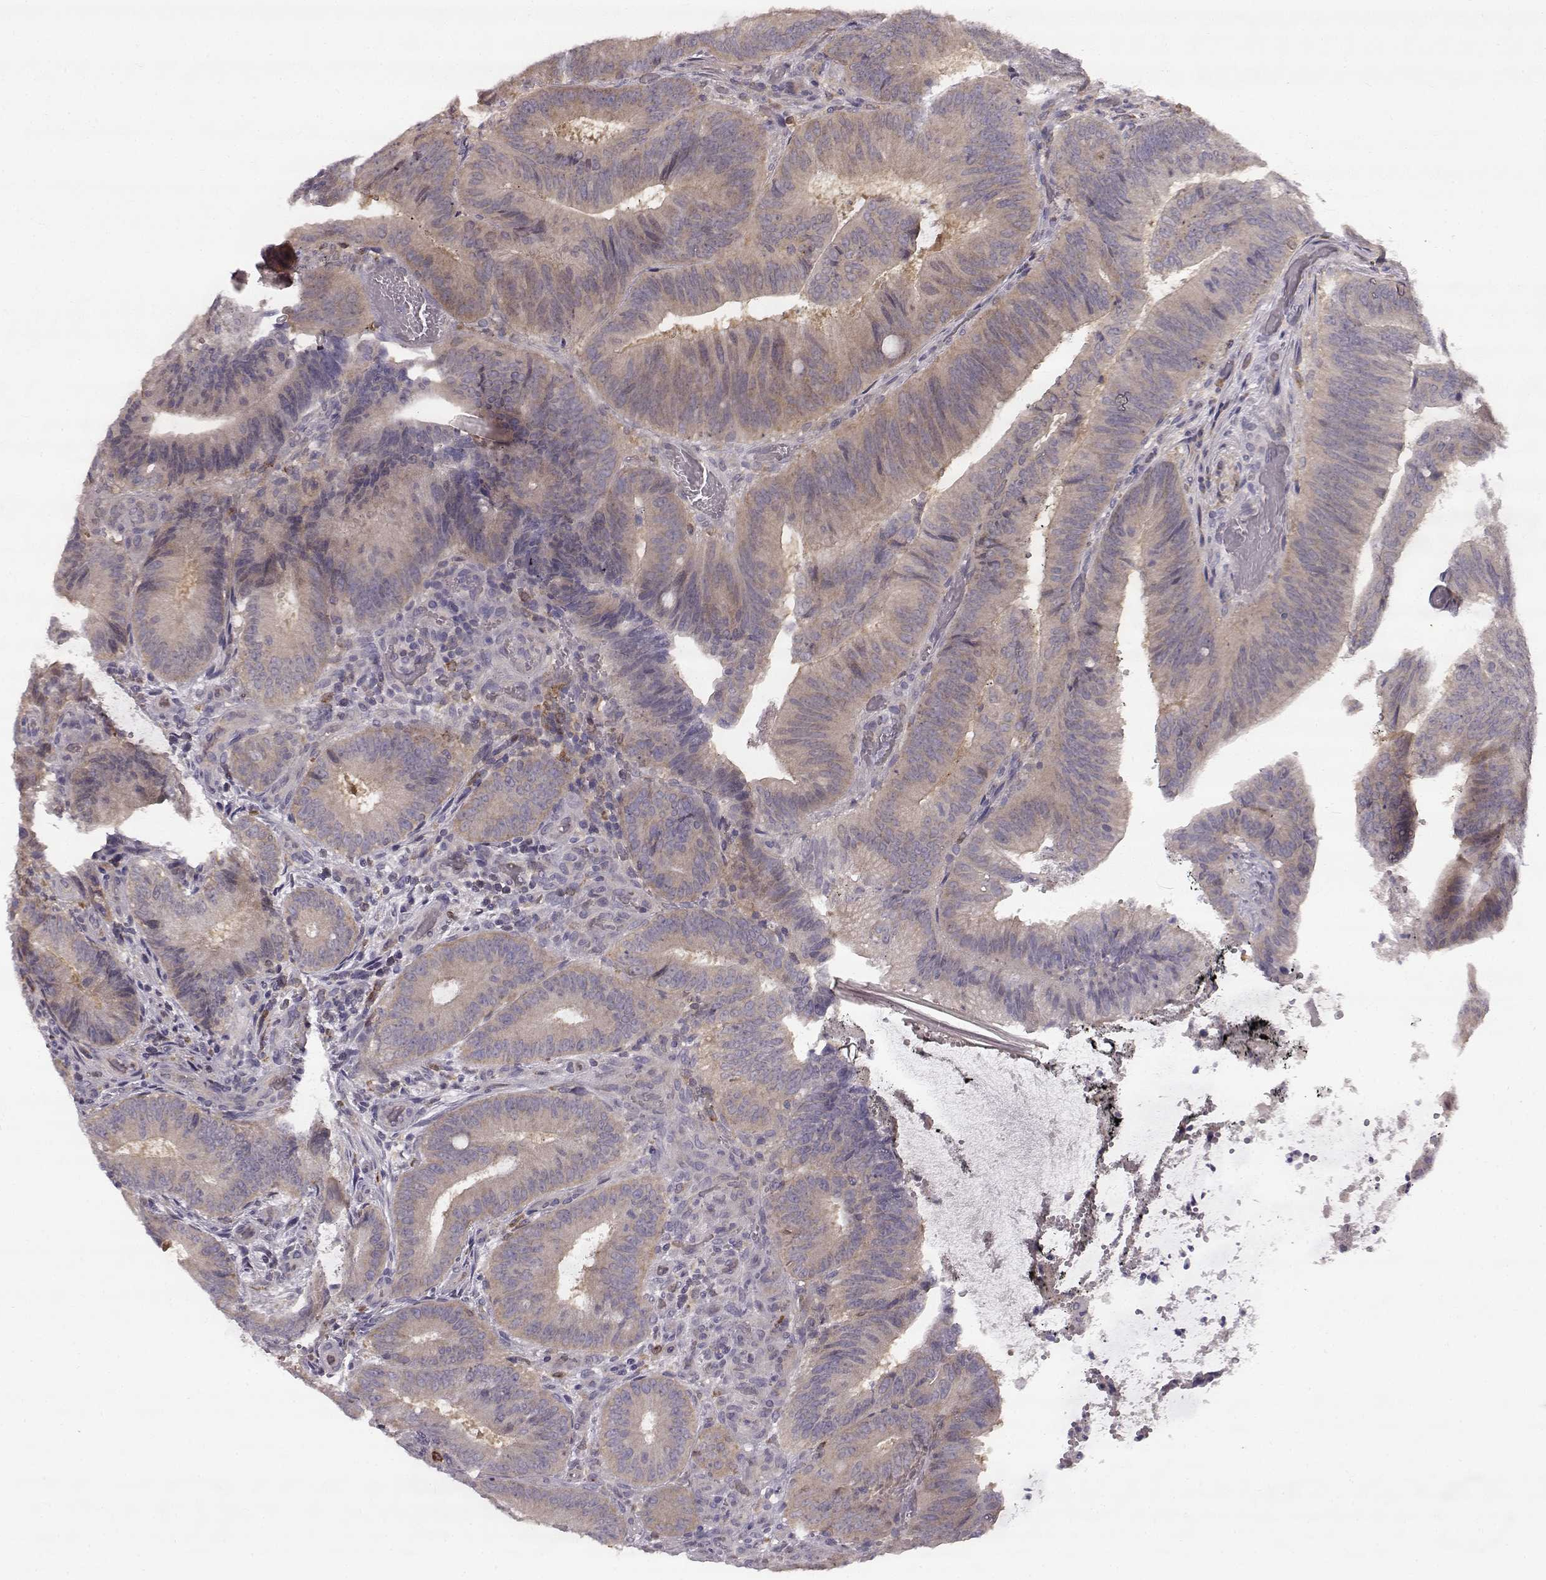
{"staining": {"intensity": "weak", "quantity": ">75%", "location": "cytoplasmic/membranous"}, "tissue": "colorectal cancer", "cell_type": "Tumor cells", "image_type": "cancer", "snomed": [{"axis": "morphology", "description": "Adenocarcinoma, NOS"}, {"axis": "topography", "description": "Colon"}], "caption": "Protein staining of adenocarcinoma (colorectal) tissue exhibits weak cytoplasmic/membranous positivity in approximately >75% of tumor cells. The staining was performed using DAB (3,3'-diaminobenzidine), with brown indicating positive protein expression. Nuclei are stained blue with hematoxylin.", "gene": "SPAG17", "patient": {"sex": "female", "age": 43}}